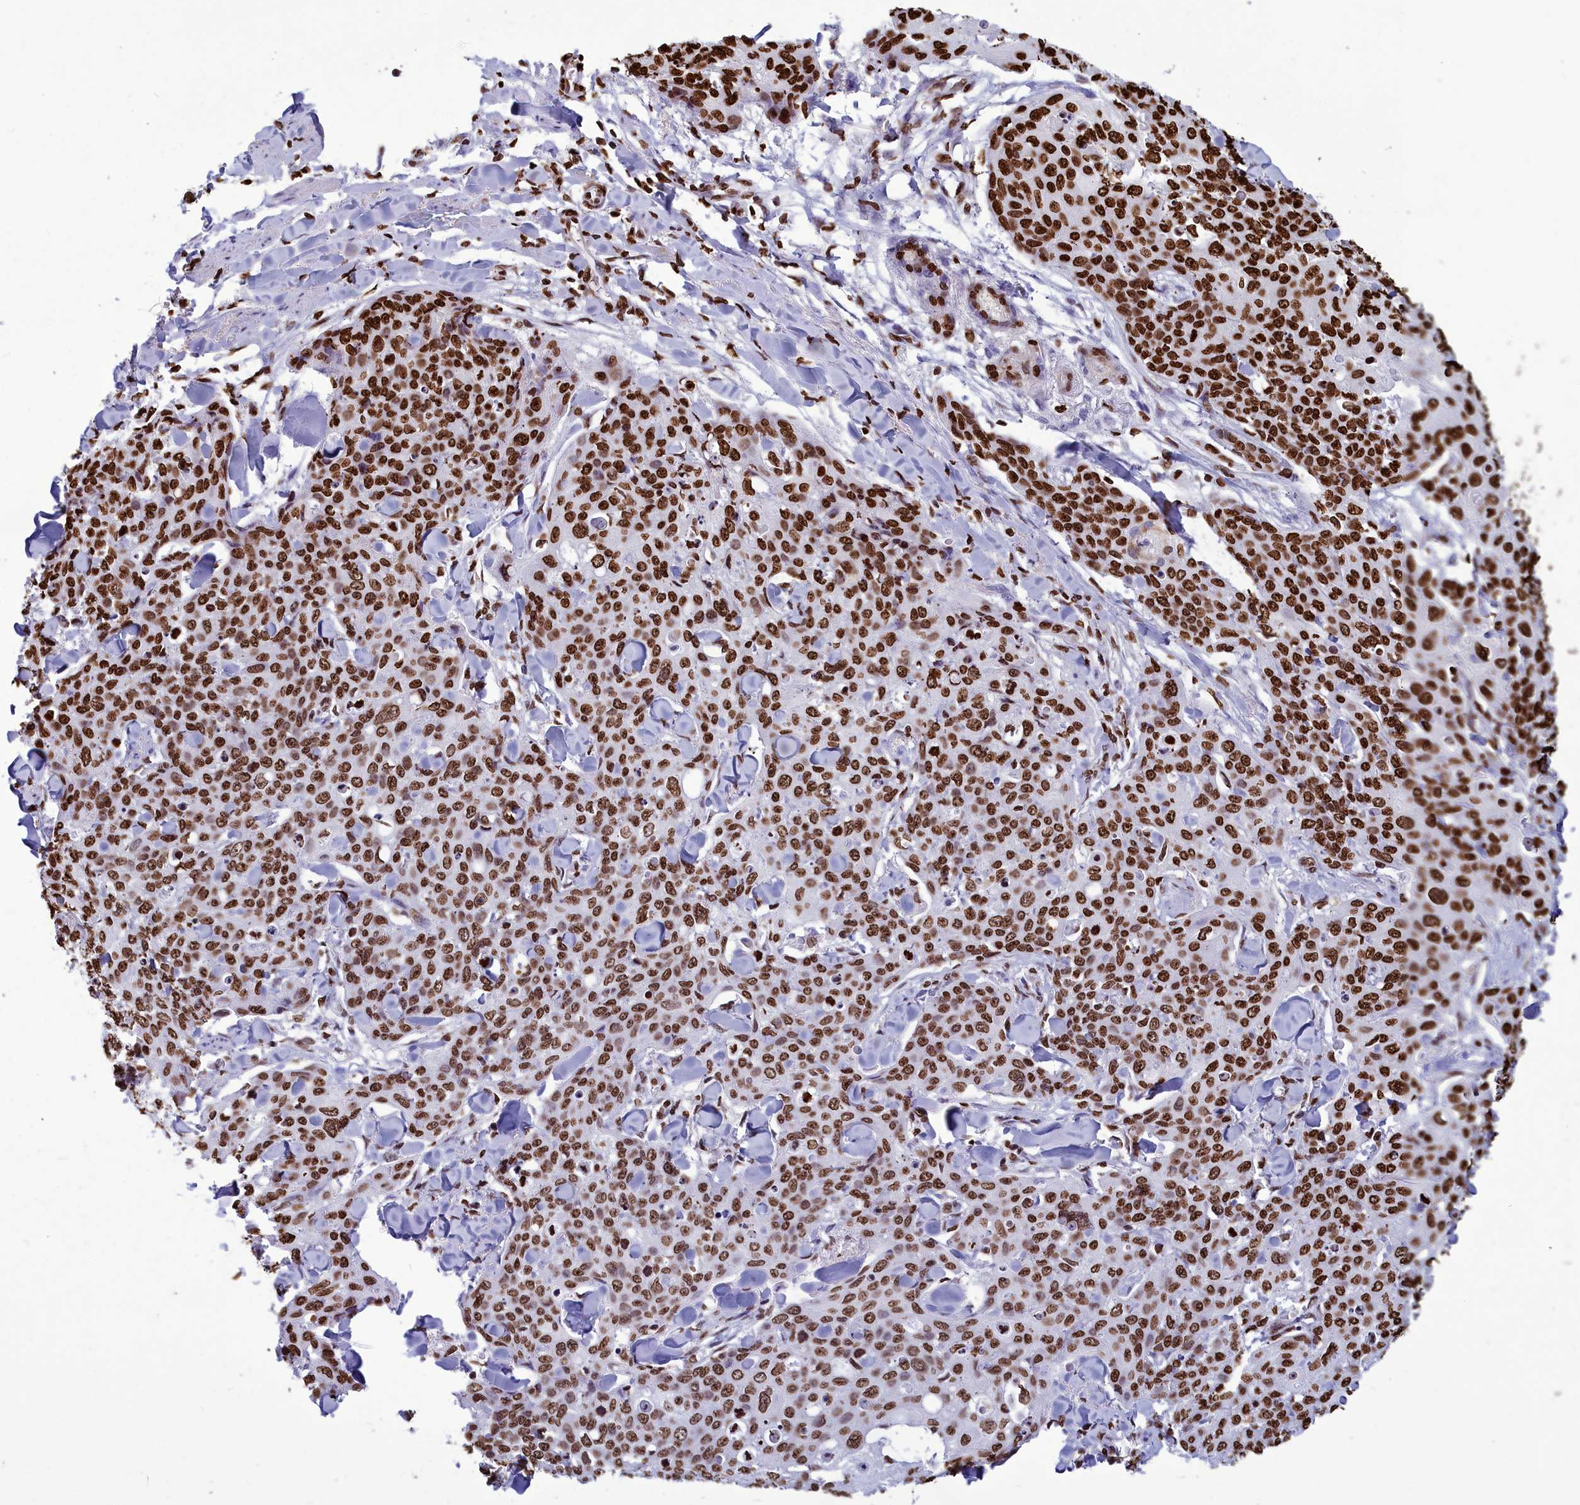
{"staining": {"intensity": "strong", "quantity": ">75%", "location": "nuclear"}, "tissue": "skin cancer", "cell_type": "Tumor cells", "image_type": "cancer", "snomed": [{"axis": "morphology", "description": "Squamous cell carcinoma, NOS"}, {"axis": "topography", "description": "Skin"}, {"axis": "topography", "description": "Vulva"}], "caption": "DAB (3,3'-diaminobenzidine) immunohistochemical staining of human skin cancer (squamous cell carcinoma) displays strong nuclear protein expression in approximately >75% of tumor cells.", "gene": "AKAP17A", "patient": {"sex": "female", "age": 85}}